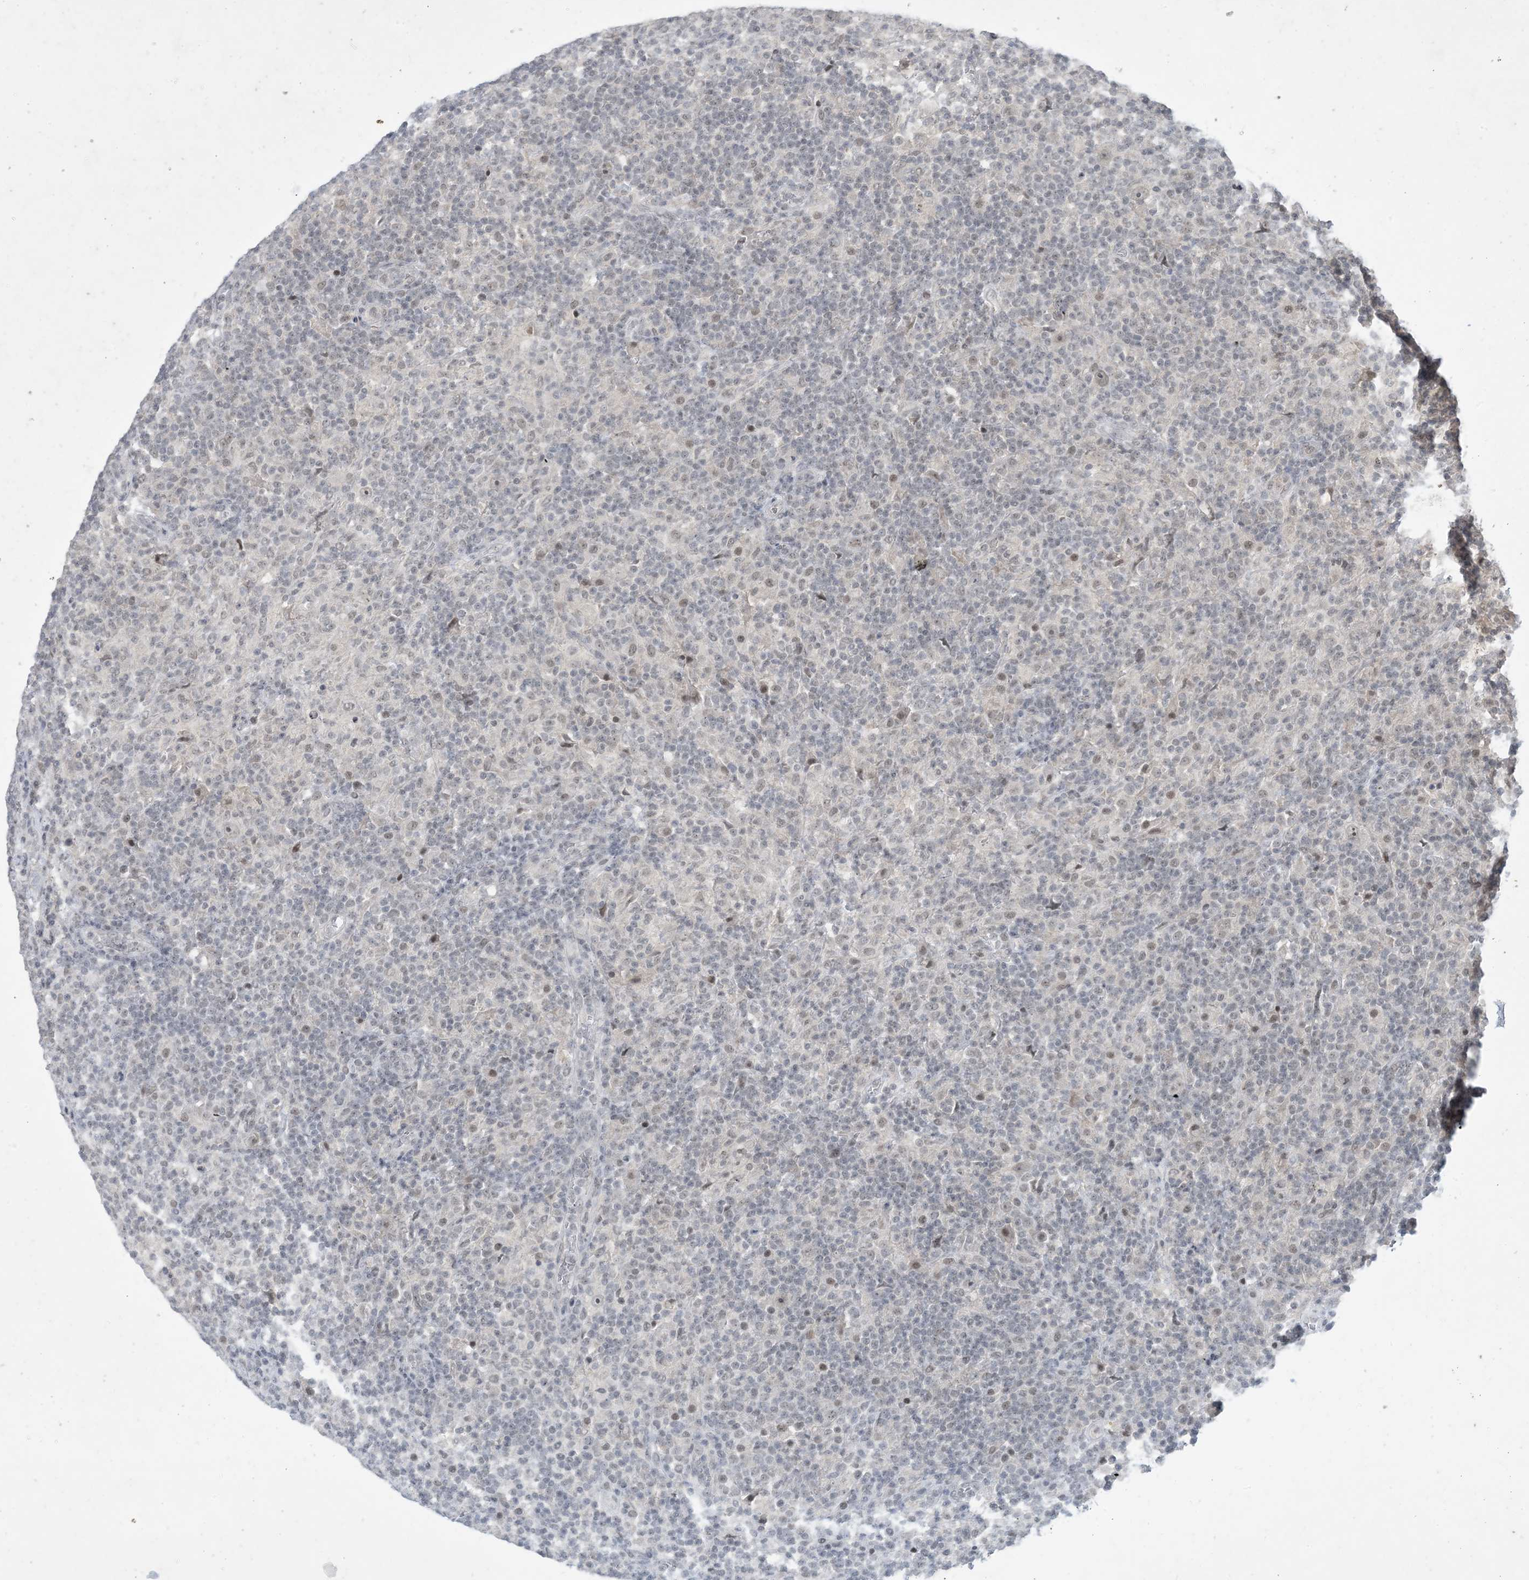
{"staining": {"intensity": "weak", "quantity": ">75%", "location": "nuclear"}, "tissue": "lymphoma", "cell_type": "Tumor cells", "image_type": "cancer", "snomed": [{"axis": "morphology", "description": "Hodgkin's disease, NOS"}, {"axis": "topography", "description": "Lymph node"}], "caption": "A brown stain highlights weak nuclear staining of a protein in human lymphoma tumor cells.", "gene": "ZNF674", "patient": {"sex": "male", "age": 70}}